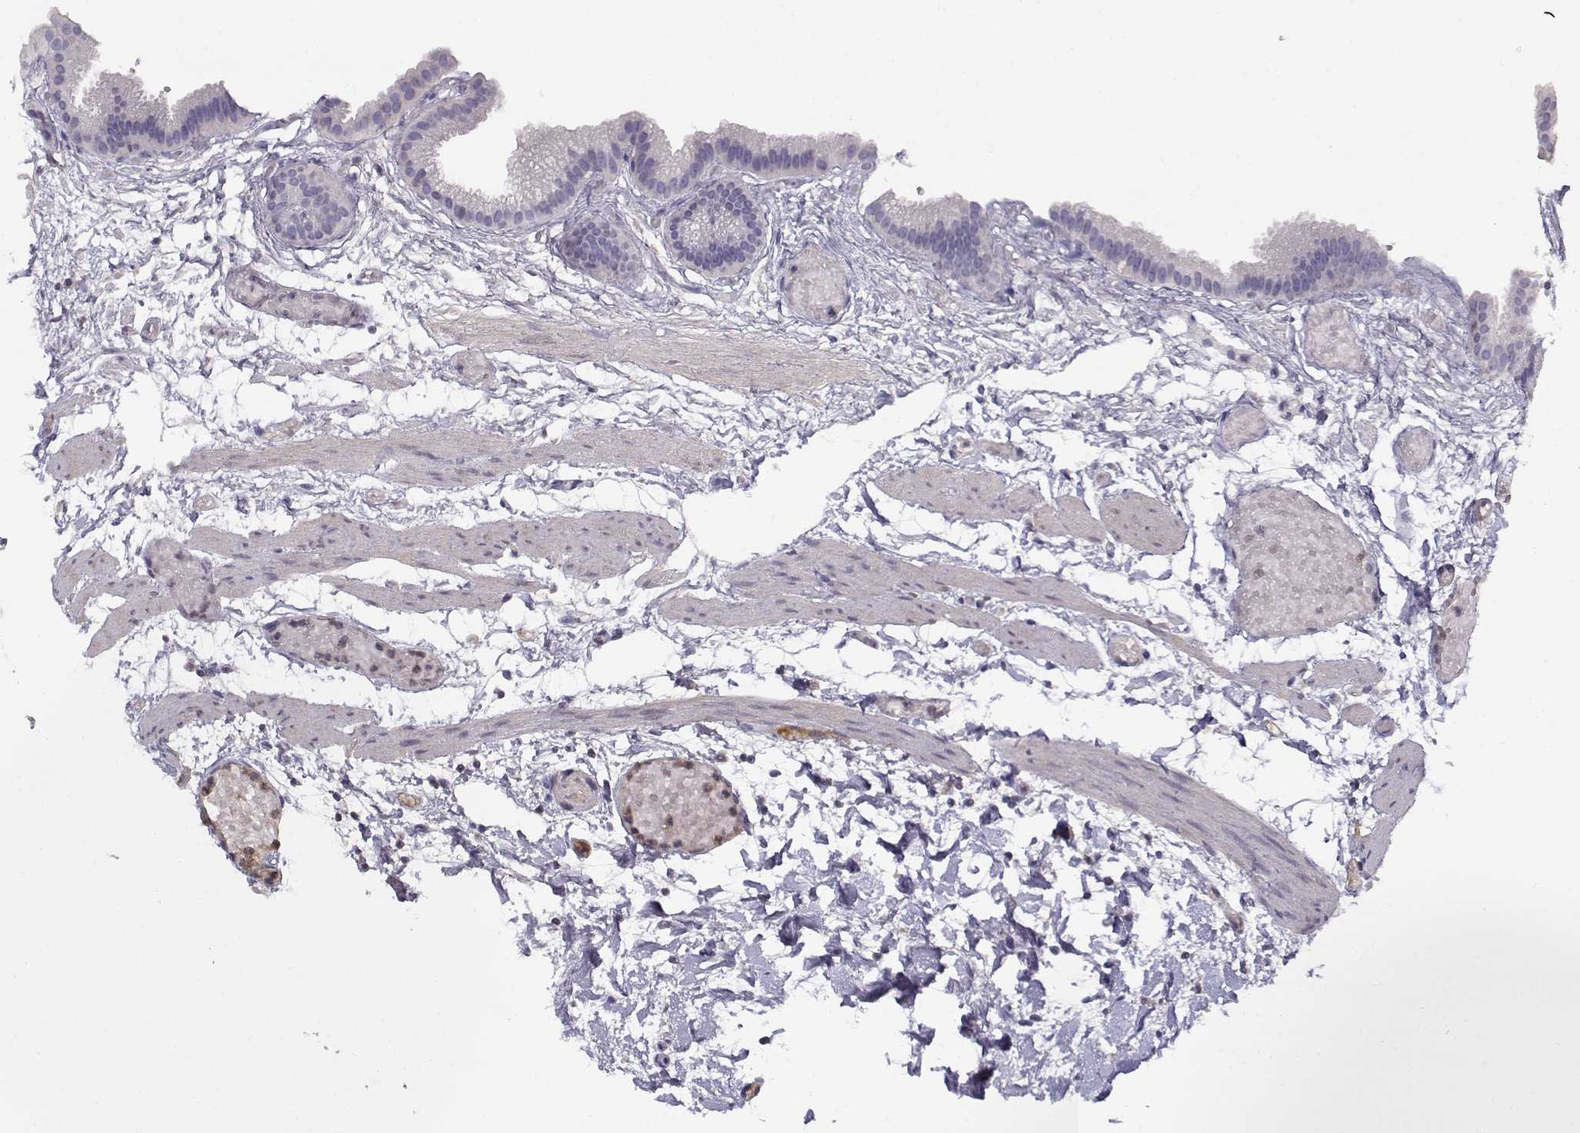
{"staining": {"intensity": "negative", "quantity": "none", "location": "none"}, "tissue": "gallbladder", "cell_type": "Glandular cells", "image_type": "normal", "snomed": [{"axis": "morphology", "description": "Normal tissue, NOS"}, {"axis": "topography", "description": "Gallbladder"}], "caption": "Immunohistochemical staining of benign gallbladder shows no significant staining in glandular cells.", "gene": "SLCO6A1", "patient": {"sex": "female", "age": 45}}